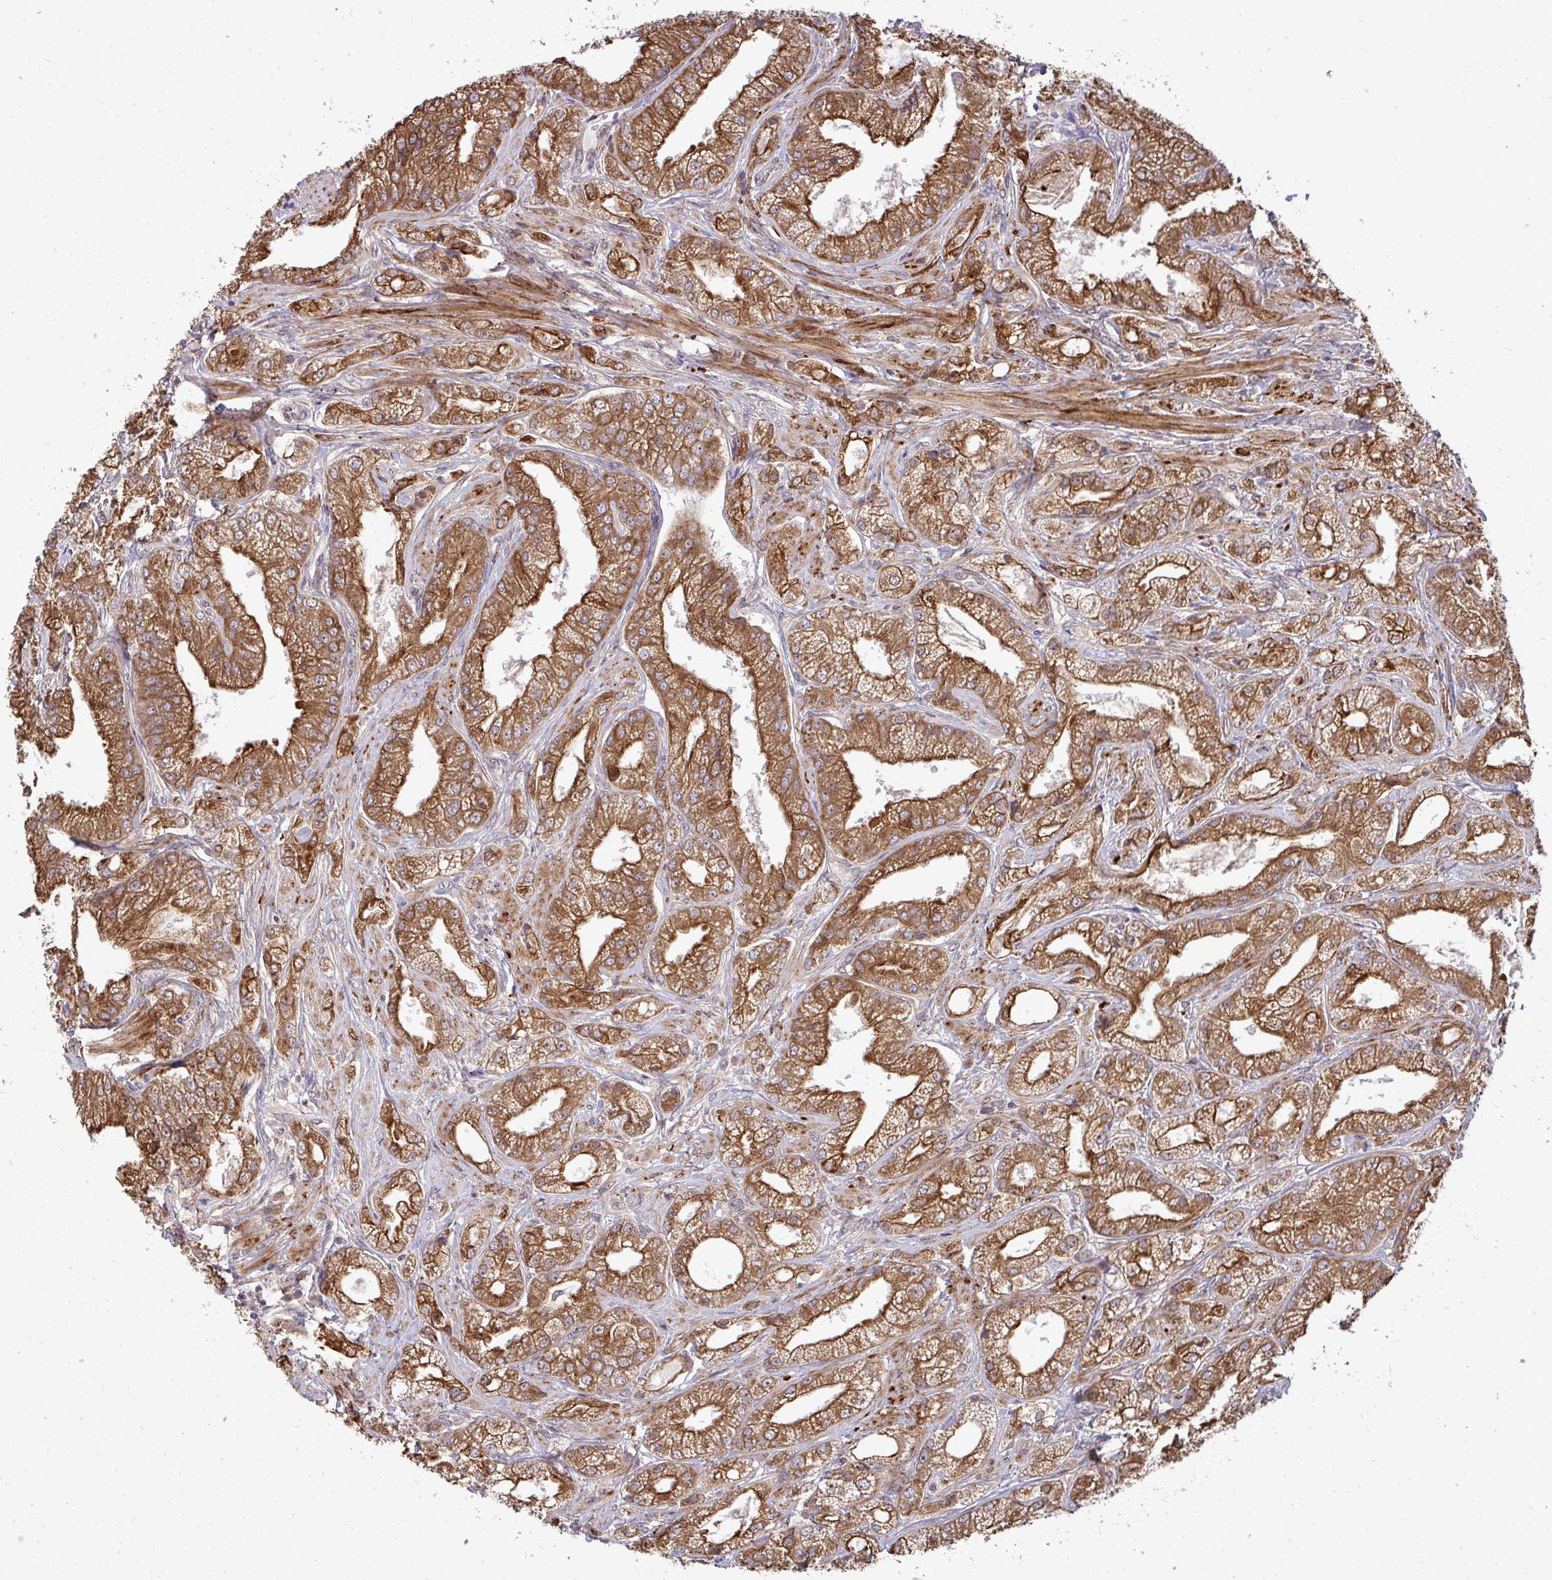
{"staining": {"intensity": "moderate", "quantity": ">75%", "location": "cytoplasmic/membranous"}, "tissue": "prostate cancer", "cell_type": "Tumor cells", "image_type": "cancer", "snomed": [{"axis": "morphology", "description": "Adenocarcinoma, High grade"}, {"axis": "topography", "description": "Prostate"}], "caption": "The immunohistochemical stain shows moderate cytoplasmic/membranous staining in tumor cells of prostate cancer (adenocarcinoma (high-grade)) tissue. (DAB = brown stain, brightfield microscopy at high magnification).", "gene": "TRIM44", "patient": {"sex": "male", "age": 61}}